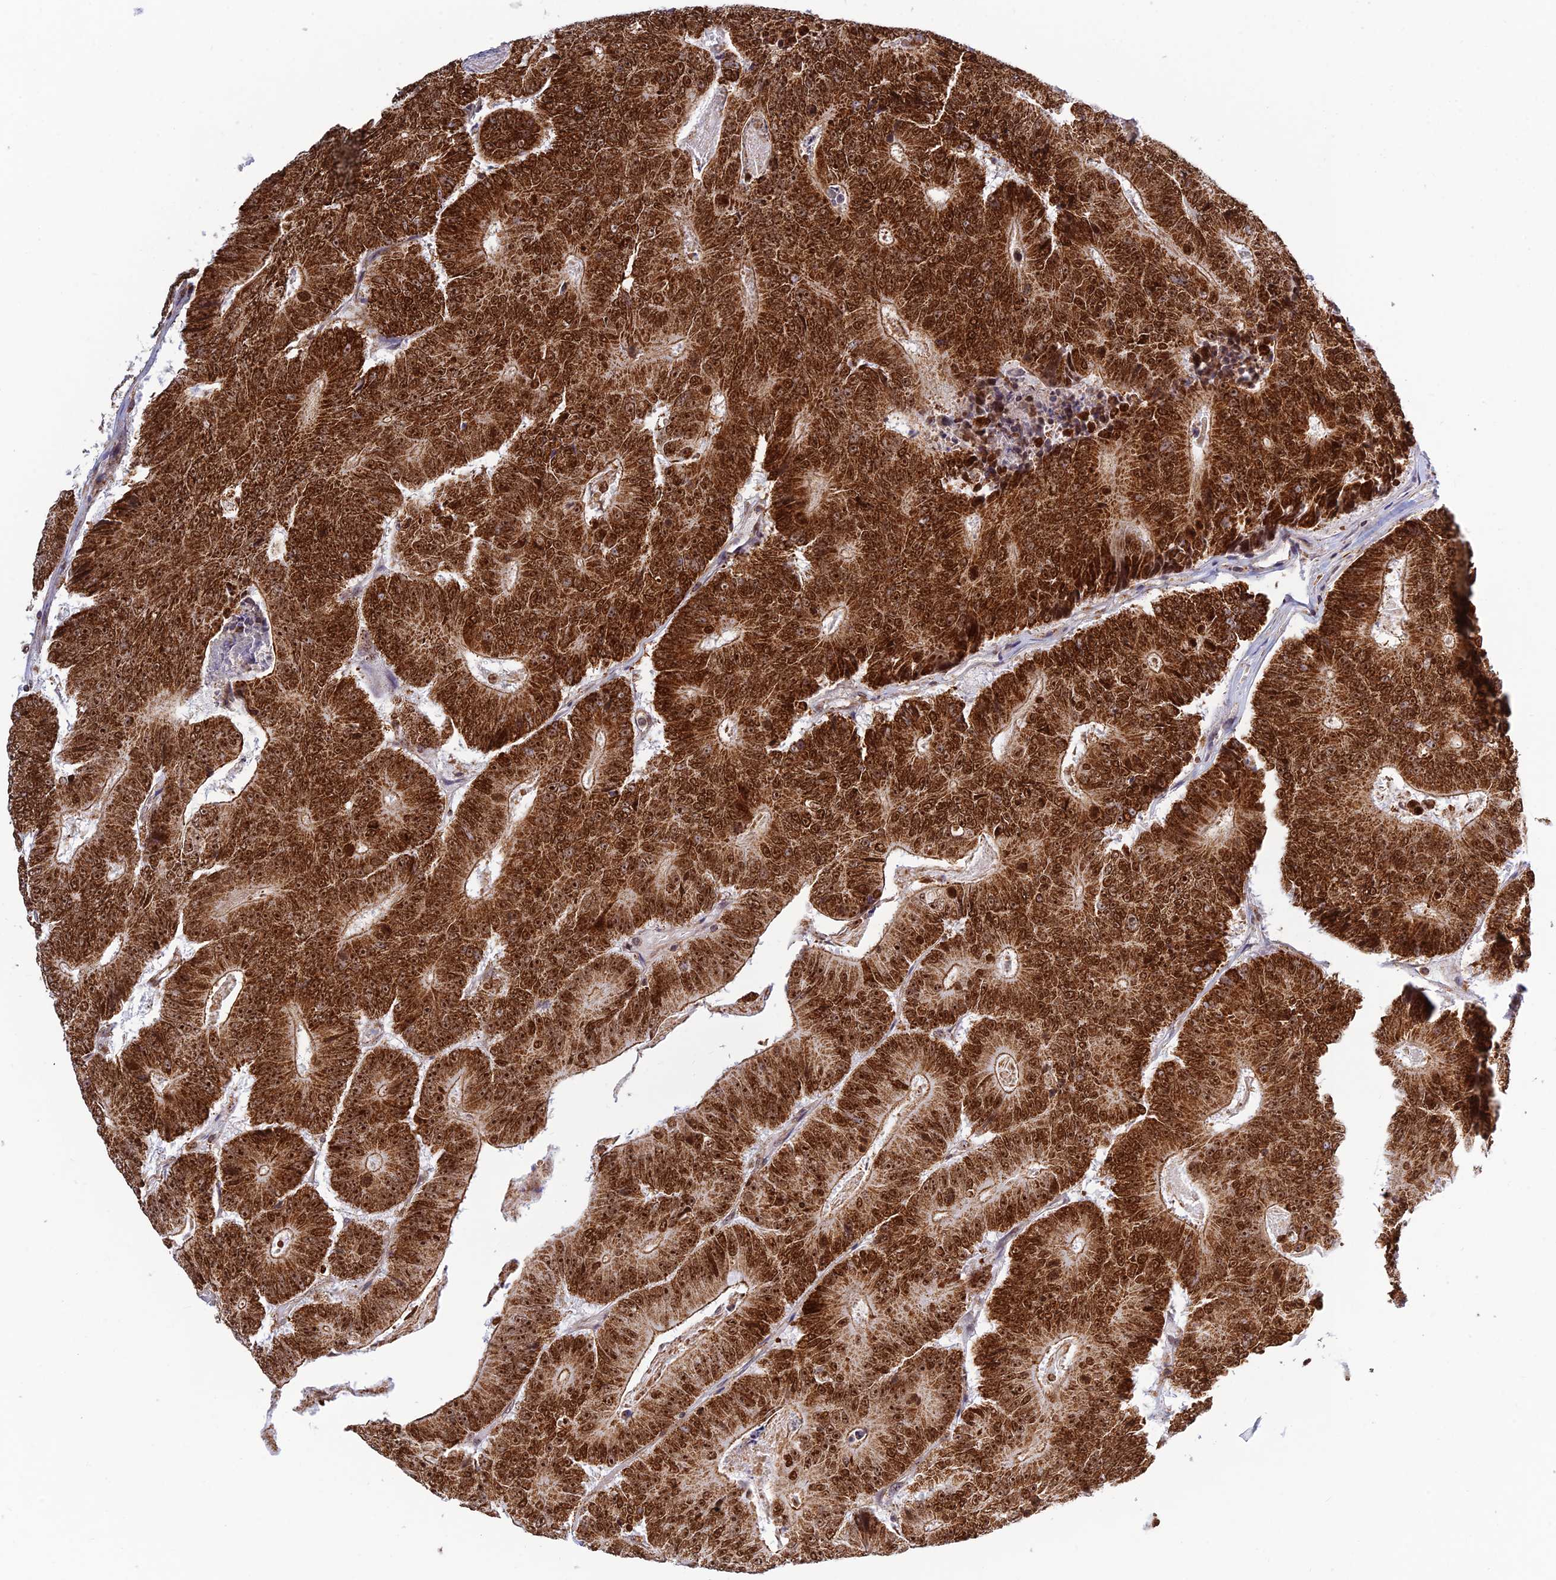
{"staining": {"intensity": "strong", "quantity": ">75%", "location": "cytoplasmic/membranous,nuclear"}, "tissue": "colorectal cancer", "cell_type": "Tumor cells", "image_type": "cancer", "snomed": [{"axis": "morphology", "description": "Adenocarcinoma, NOS"}, {"axis": "topography", "description": "Colon"}], "caption": "A photomicrograph showing strong cytoplasmic/membranous and nuclear expression in approximately >75% of tumor cells in colorectal adenocarcinoma, as visualized by brown immunohistochemical staining.", "gene": "POLR1G", "patient": {"sex": "male", "age": 83}}